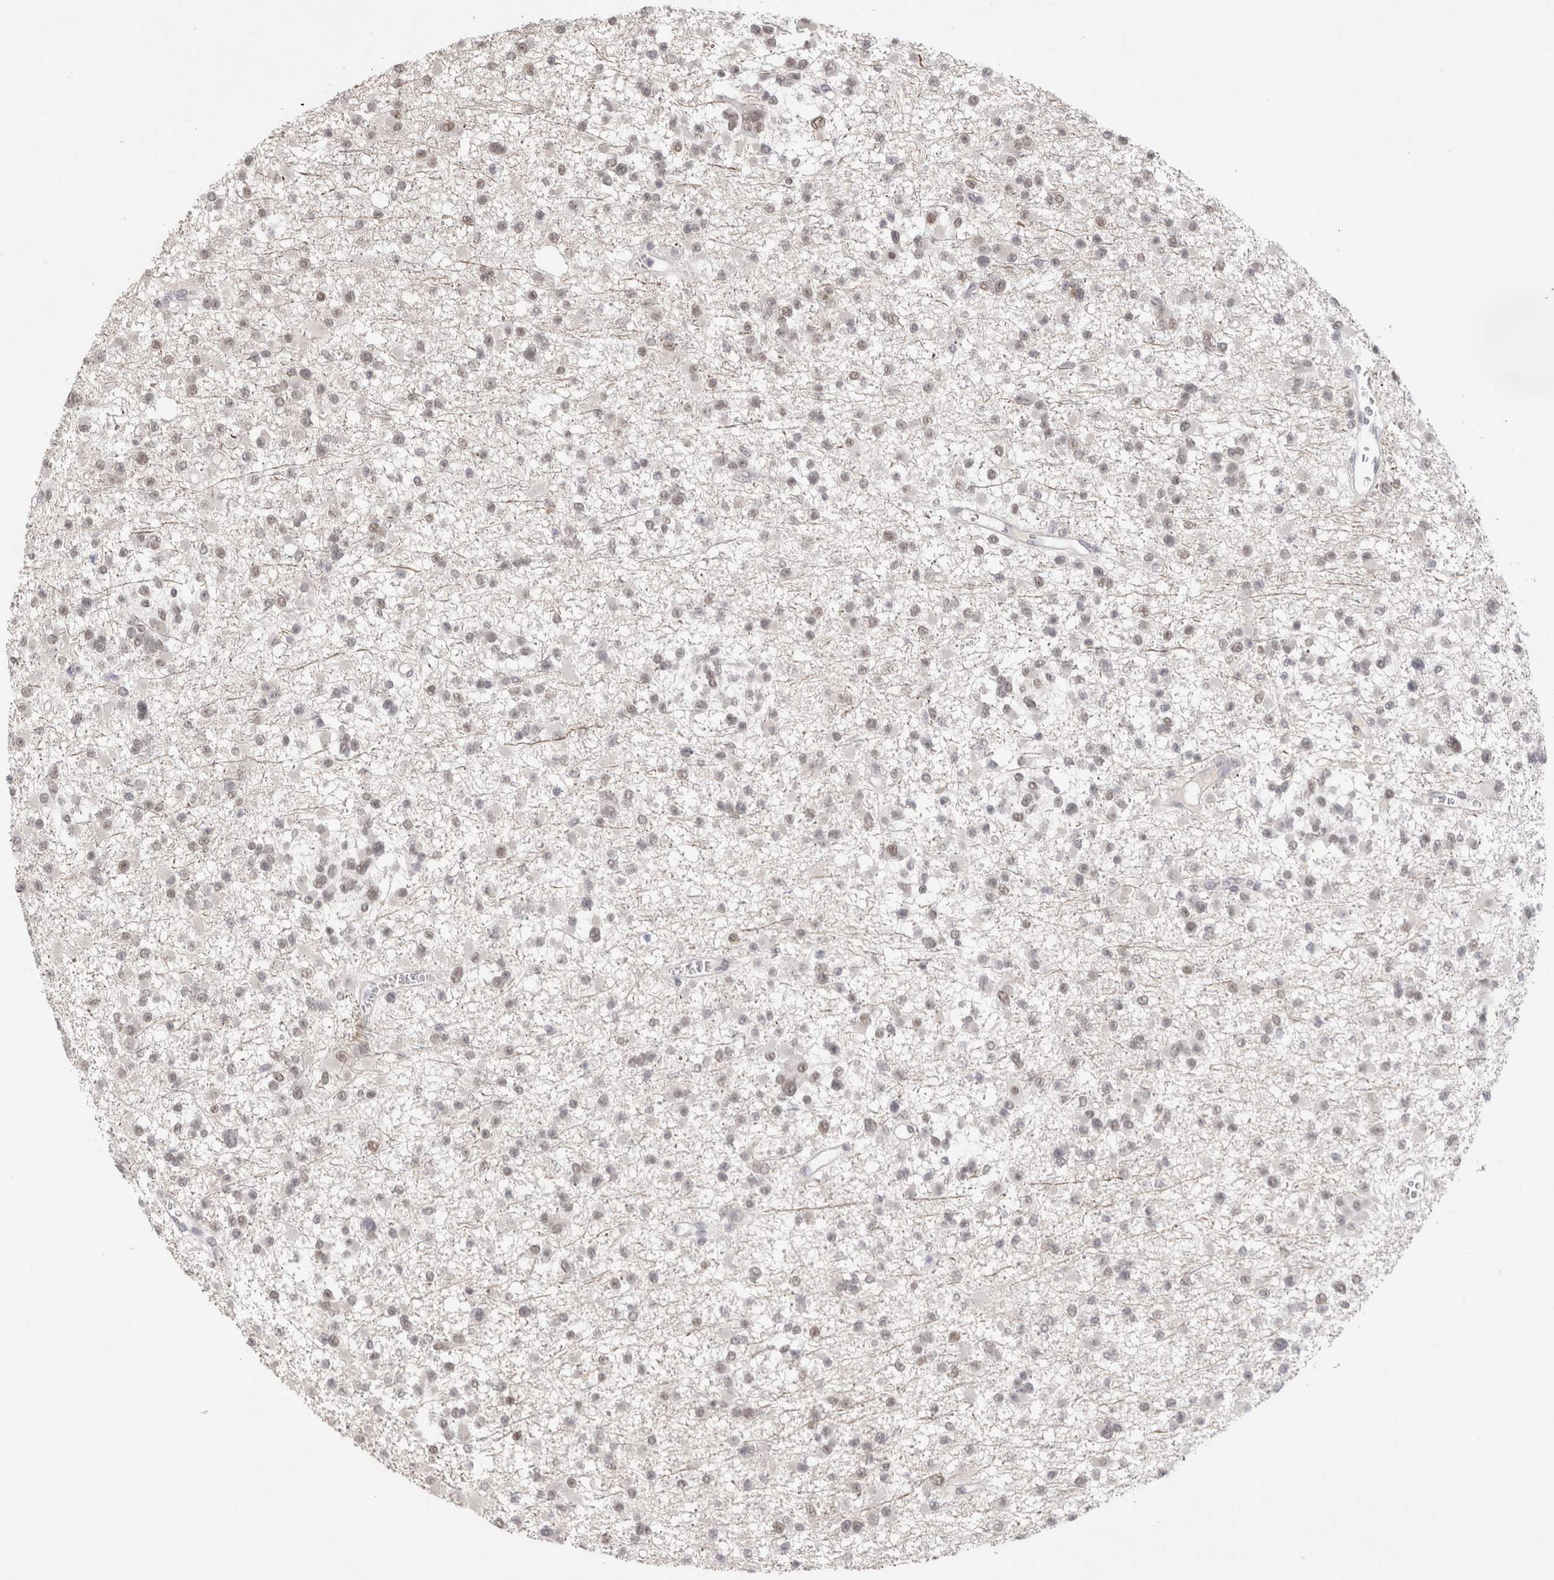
{"staining": {"intensity": "weak", "quantity": ">75%", "location": "nuclear"}, "tissue": "glioma", "cell_type": "Tumor cells", "image_type": "cancer", "snomed": [{"axis": "morphology", "description": "Glioma, malignant, Low grade"}, {"axis": "topography", "description": "Brain"}], "caption": "DAB immunohistochemical staining of glioma demonstrates weak nuclear protein expression in approximately >75% of tumor cells.", "gene": "RECQL4", "patient": {"sex": "female", "age": 22}}